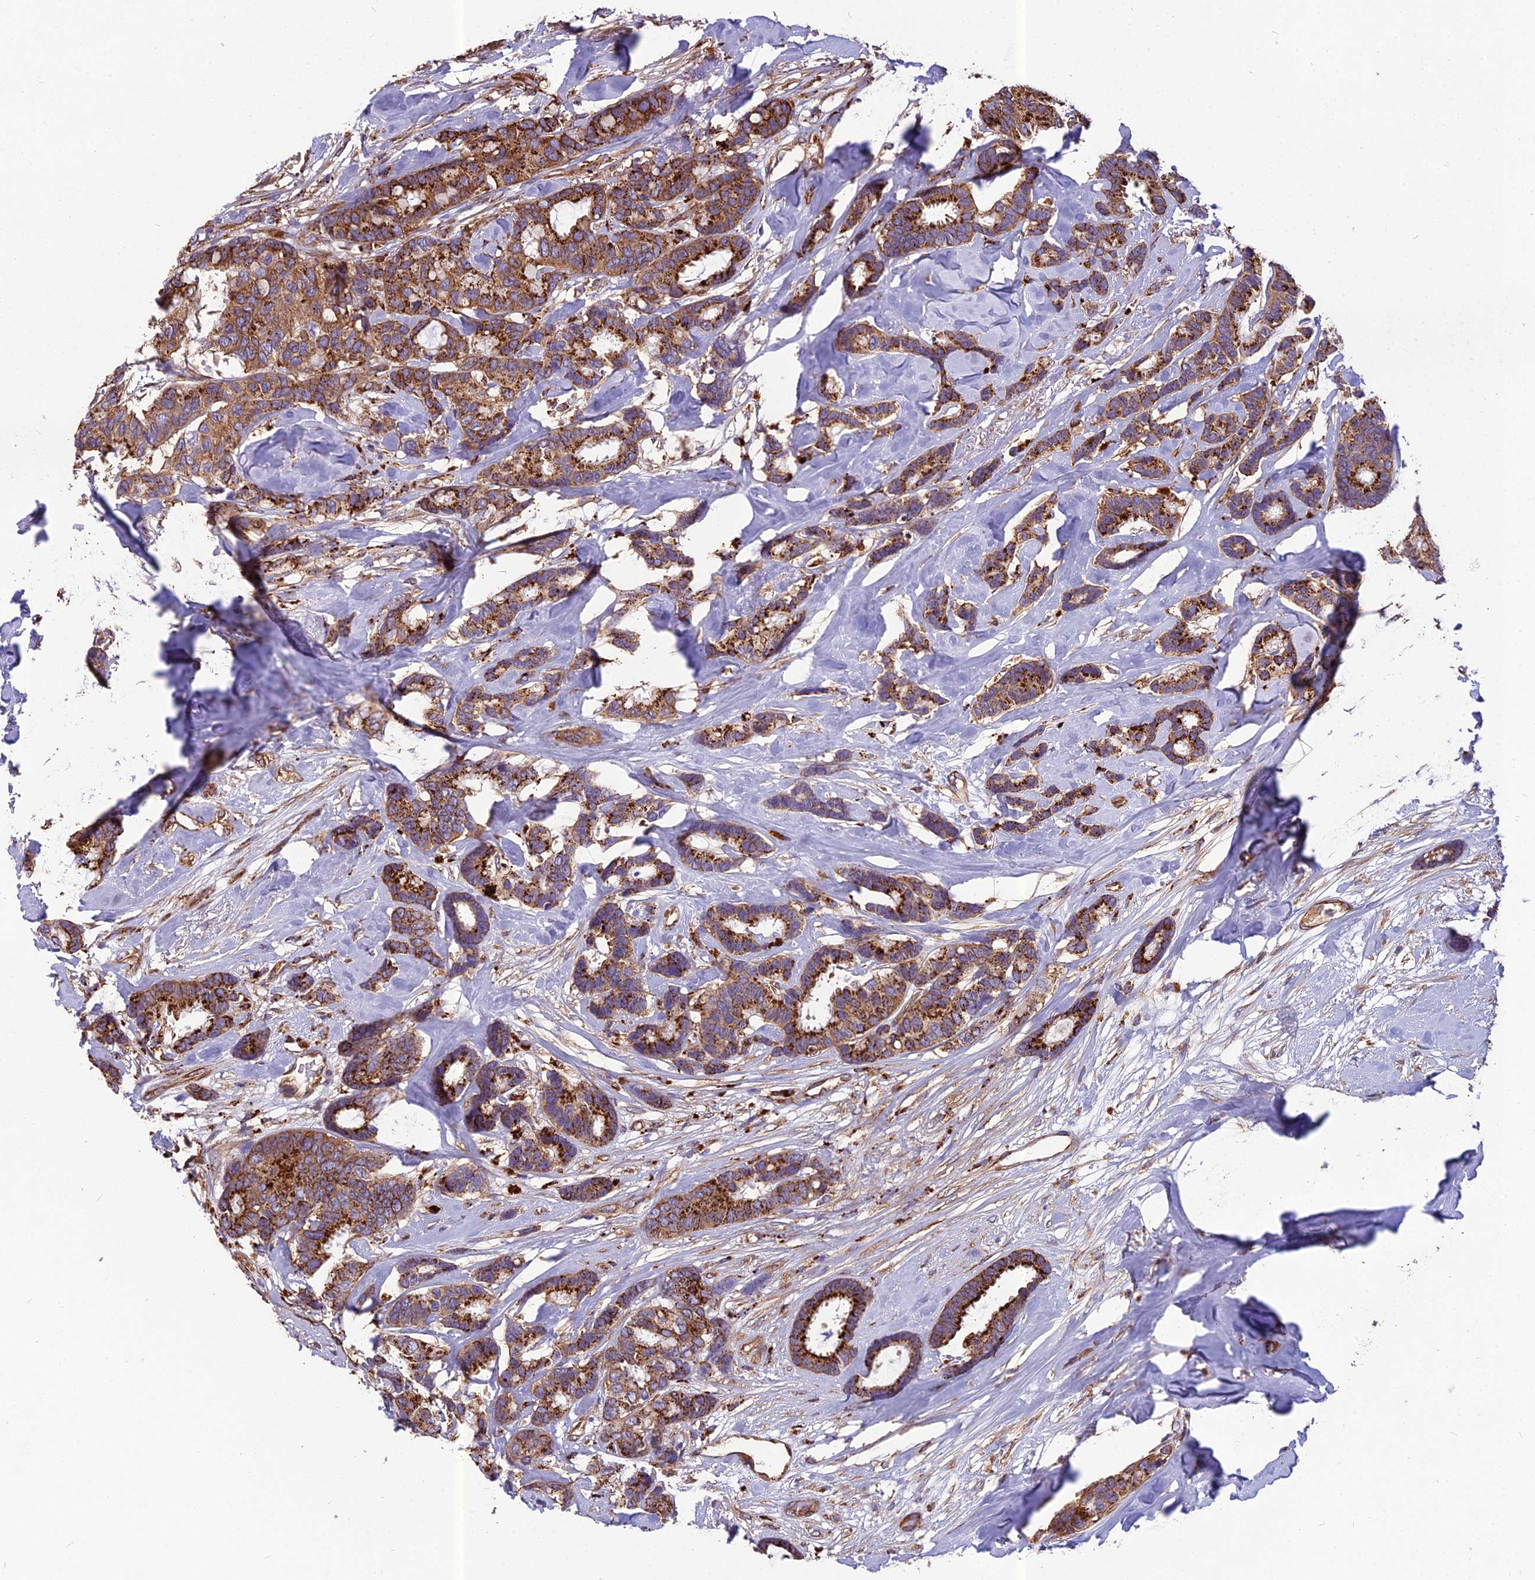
{"staining": {"intensity": "strong", "quantity": ">75%", "location": "cytoplasmic/membranous"}, "tissue": "breast cancer", "cell_type": "Tumor cells", "image_type": "cancer", "snomed": [{"axis": "morphology", "description": "Duct carcinoma"}, {"axis": "topography", "description": "Breast"}], "caption": "IHC (DAB) staining of human intraductal carcinoma (breast) demonstrates strong cytoplasmic/membranous protein positivity in about >75% of tumor cells.", "gene": "SPDL1", "patient": {"sex": "female", "age": 87}}